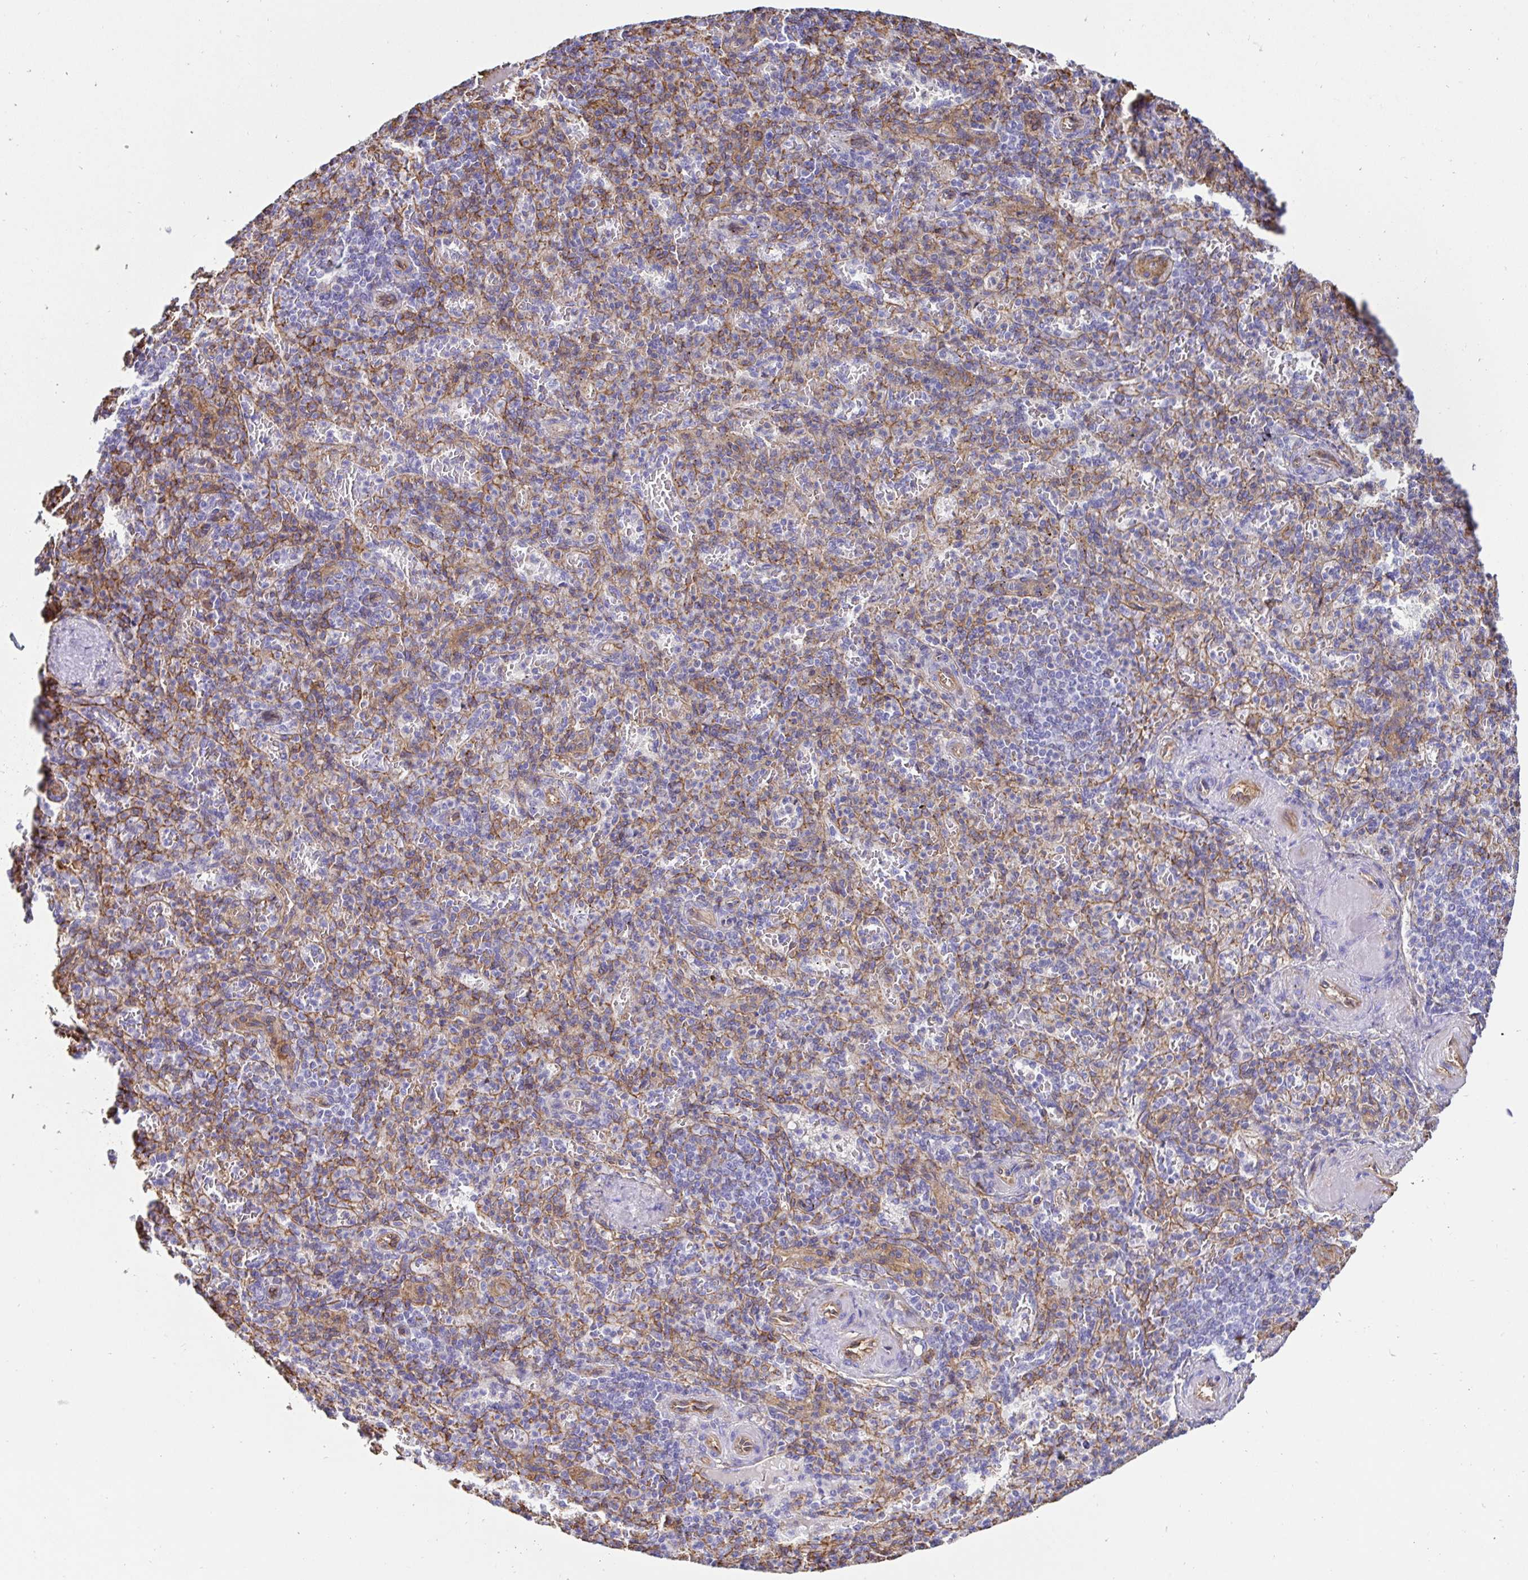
{"staining": {"intensity": "negative", "quantity": "none", "location": "none"}, "tissue": "spleen", "cell_type": "Cells in red pulp", "image_type": "normal", "snomed": [{"axis": "morphology", "description": "Normal tissue, NOS"}, {"axis": "topography", "description": "Spleen"}], "caption": "Immunohistochemistry image of normal spleen: spleen stained with DAB (3,3'-diaminobenzidine) demonstrates no significant protein expression in cells in red pulp.", "gene": "ANXA2", "patient": {"sex": "female", "age": 74}}